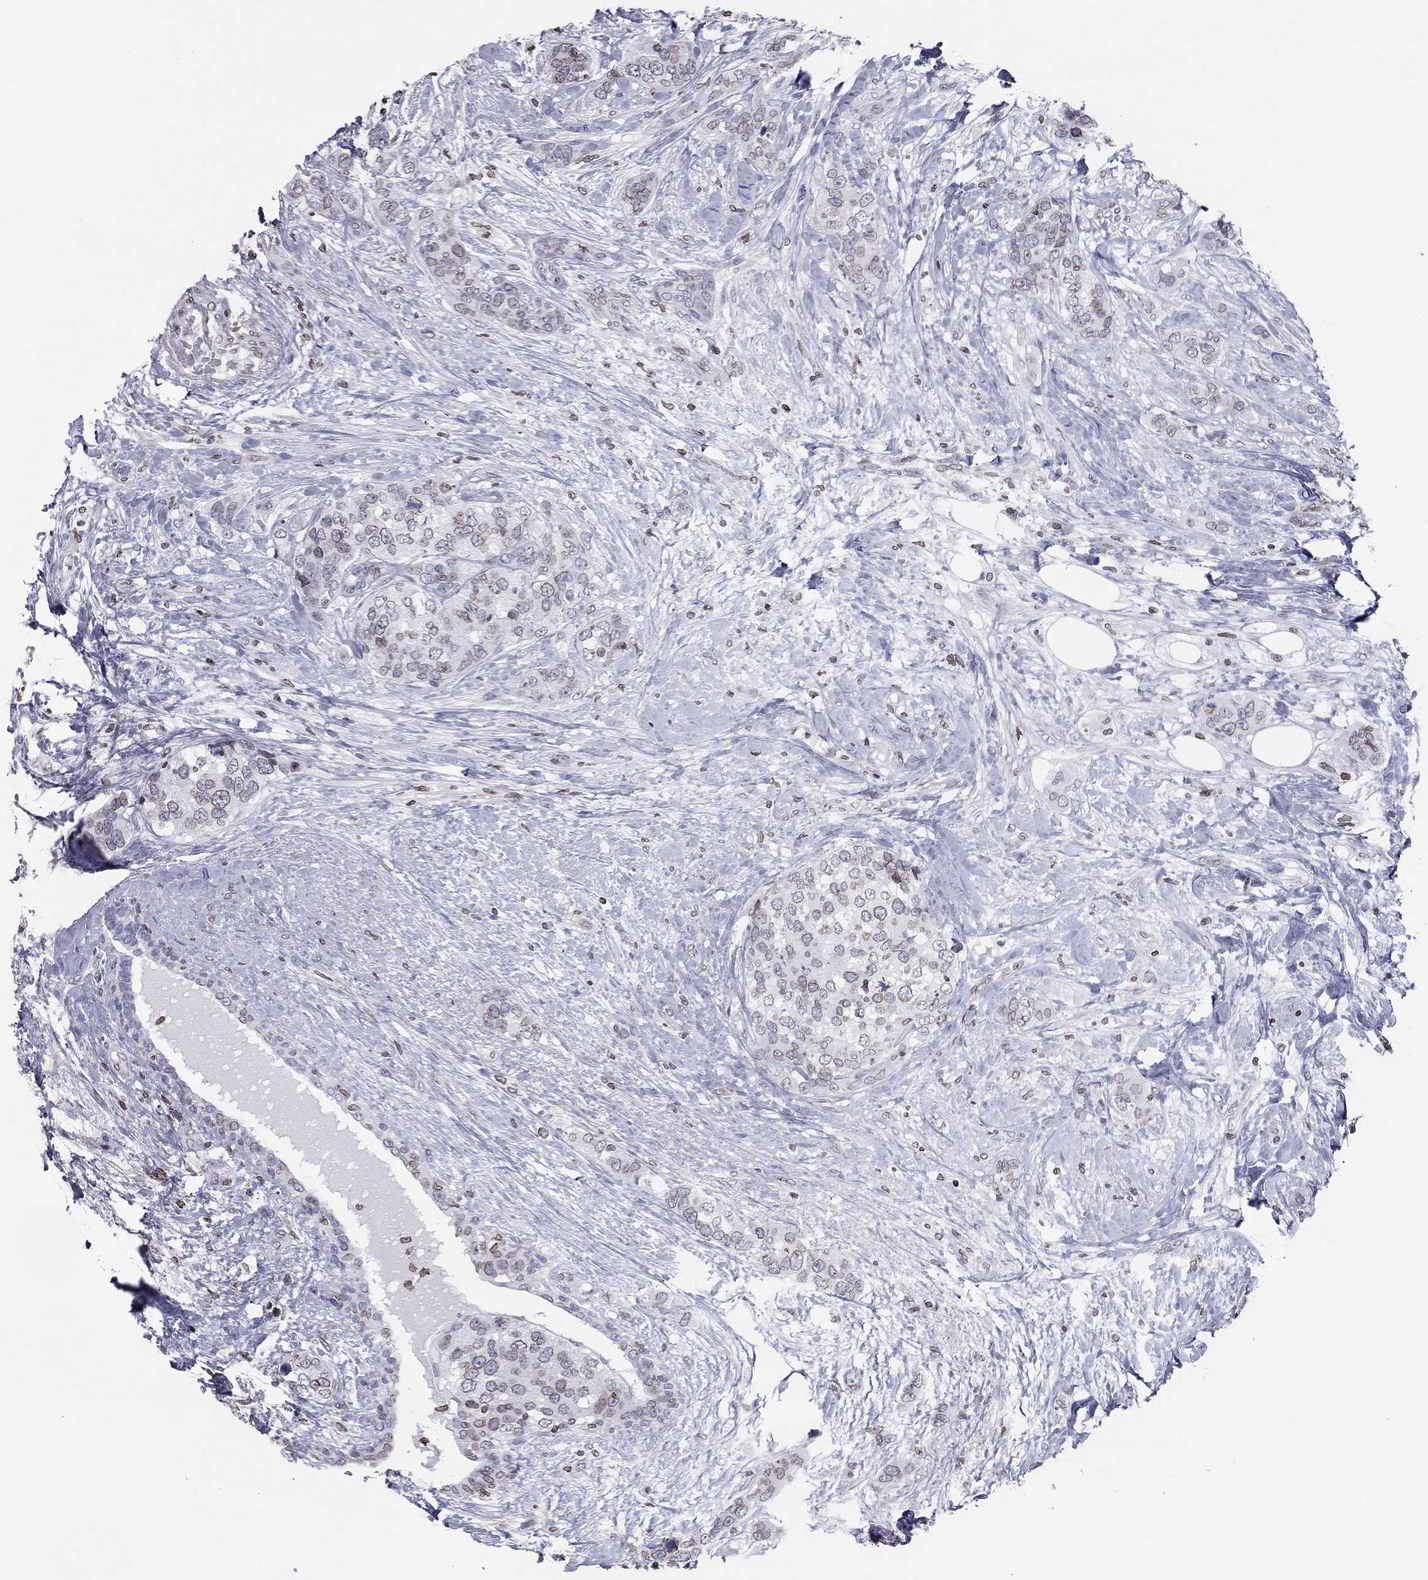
{"staining": {"intensity": "weak", "quantity": ">75%", "location": "cytoplasmic/membranous,nuclear"}, "tissue": "breast cancer", "cell_type": "Tumor cells", "image_type": "cancer", "snomed": [{"axis": "morphology", "description": "Lobular carcinoma"}, {"axis": "topography", "description": "Breast"}], "caption": "An image of human breast cancer (lobular carcinoma) stained for a protein displays weak cytoplasmic/membranous and nuclear brown staining in tumor cells.", "gene": "ESPL1", "patient": {"sex": "female", "age": 59}}